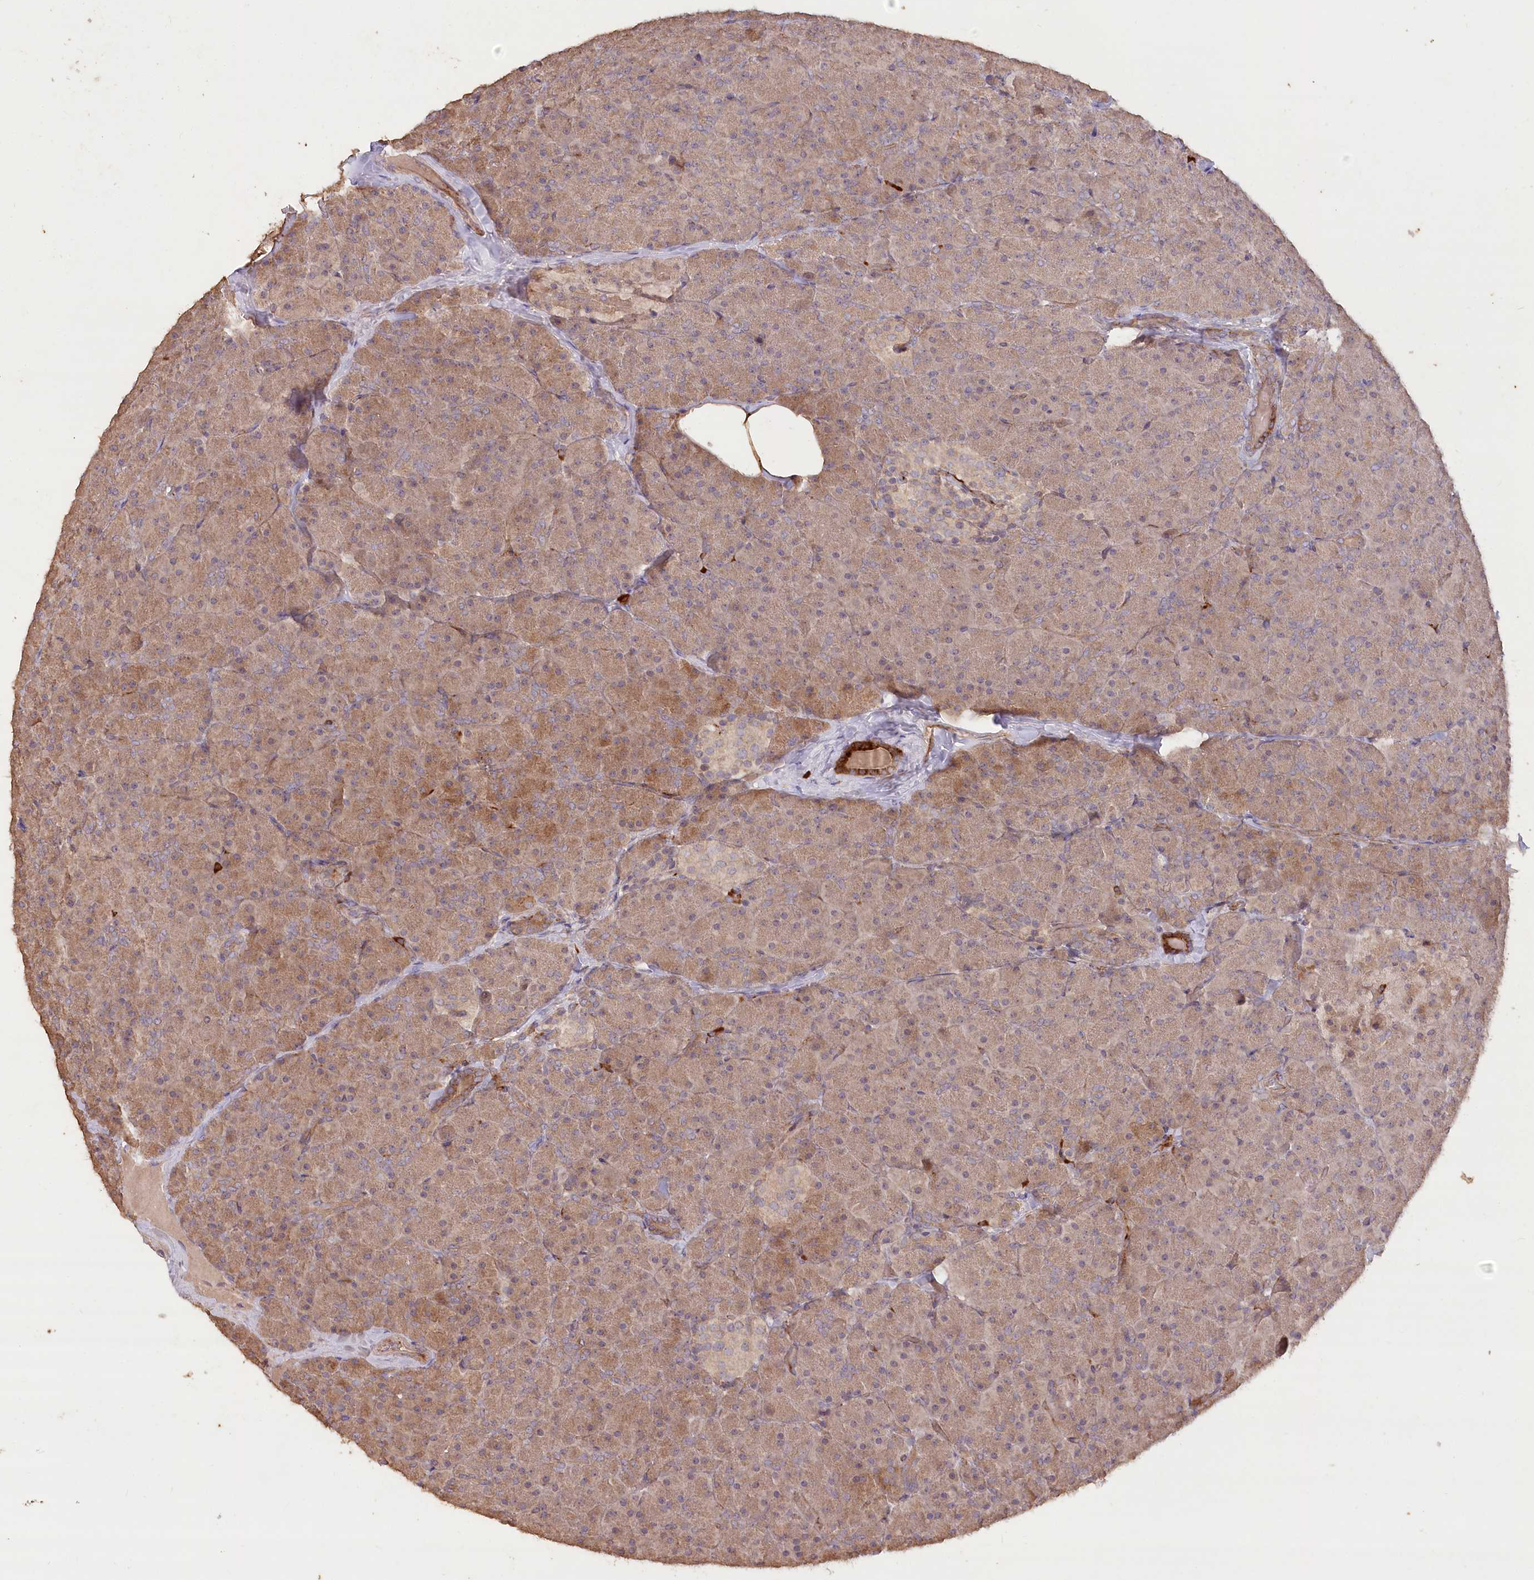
{"staining": {"intensity": "moderate", "quantity": ">75%", "location": "cytoplasmic/membranous"}, "tissue": "pancreas", "cell_type": "Exocrine glandular cells", "image_type": "normal", "snomed": [{"axis": "morphology", "description": "Normal tissue, NOS"}, {"axis": "topography", "description": "Pancreas"}], "caption": "IHC image of unremarkable pancreas: pancreas stained using immunohistochemistry exhibits medium levels of moderate protein expression localized specifically in the cytoplasmic/membranous of exocrine glandular cells, appearing as a cytoplasmic/membranous brown color.", "gene": "IRAK1BP1", "patient": {"sex": "male", "age": 36}}